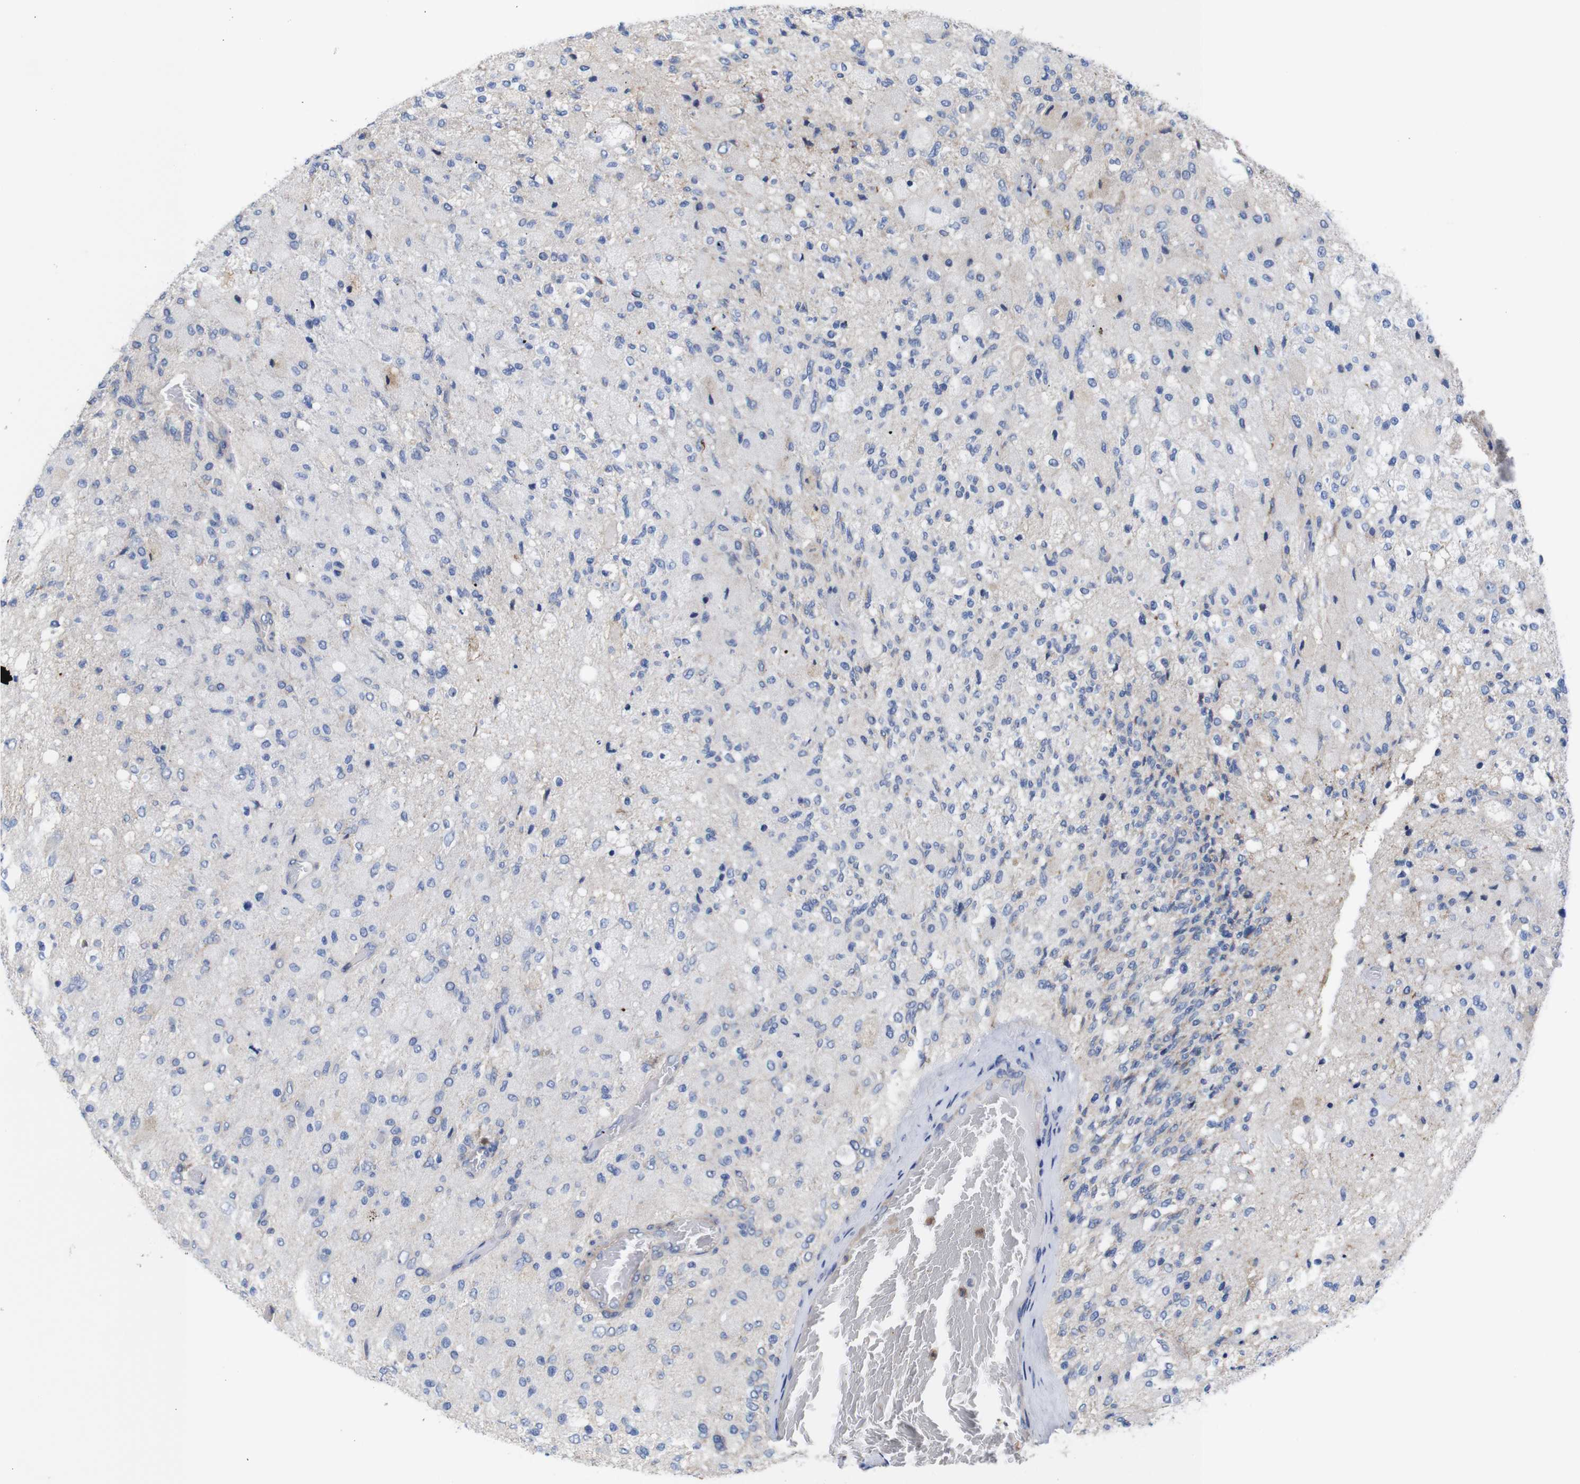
{"staining": {"intensity": "negative", "quantity": "none", "location": "none"}, "tissue": "glioma", "cell_type": "Tumor cells", "image_type": "cancer", "snomed": [{"axis": "morphology", "description": "Normal tissue, NOS"}, {"axis": "morphology", "description": "Glioma, malignant, High grade"}, {"axis": "topography", "description": "Cerebral cortex"}], "caption": "Immunohistochemistry image of glioma stained for a protein (brown), which shows no staining in tumor cells.", "gene": "USH1C", "patient": {"sex": "male", "age": 77}}